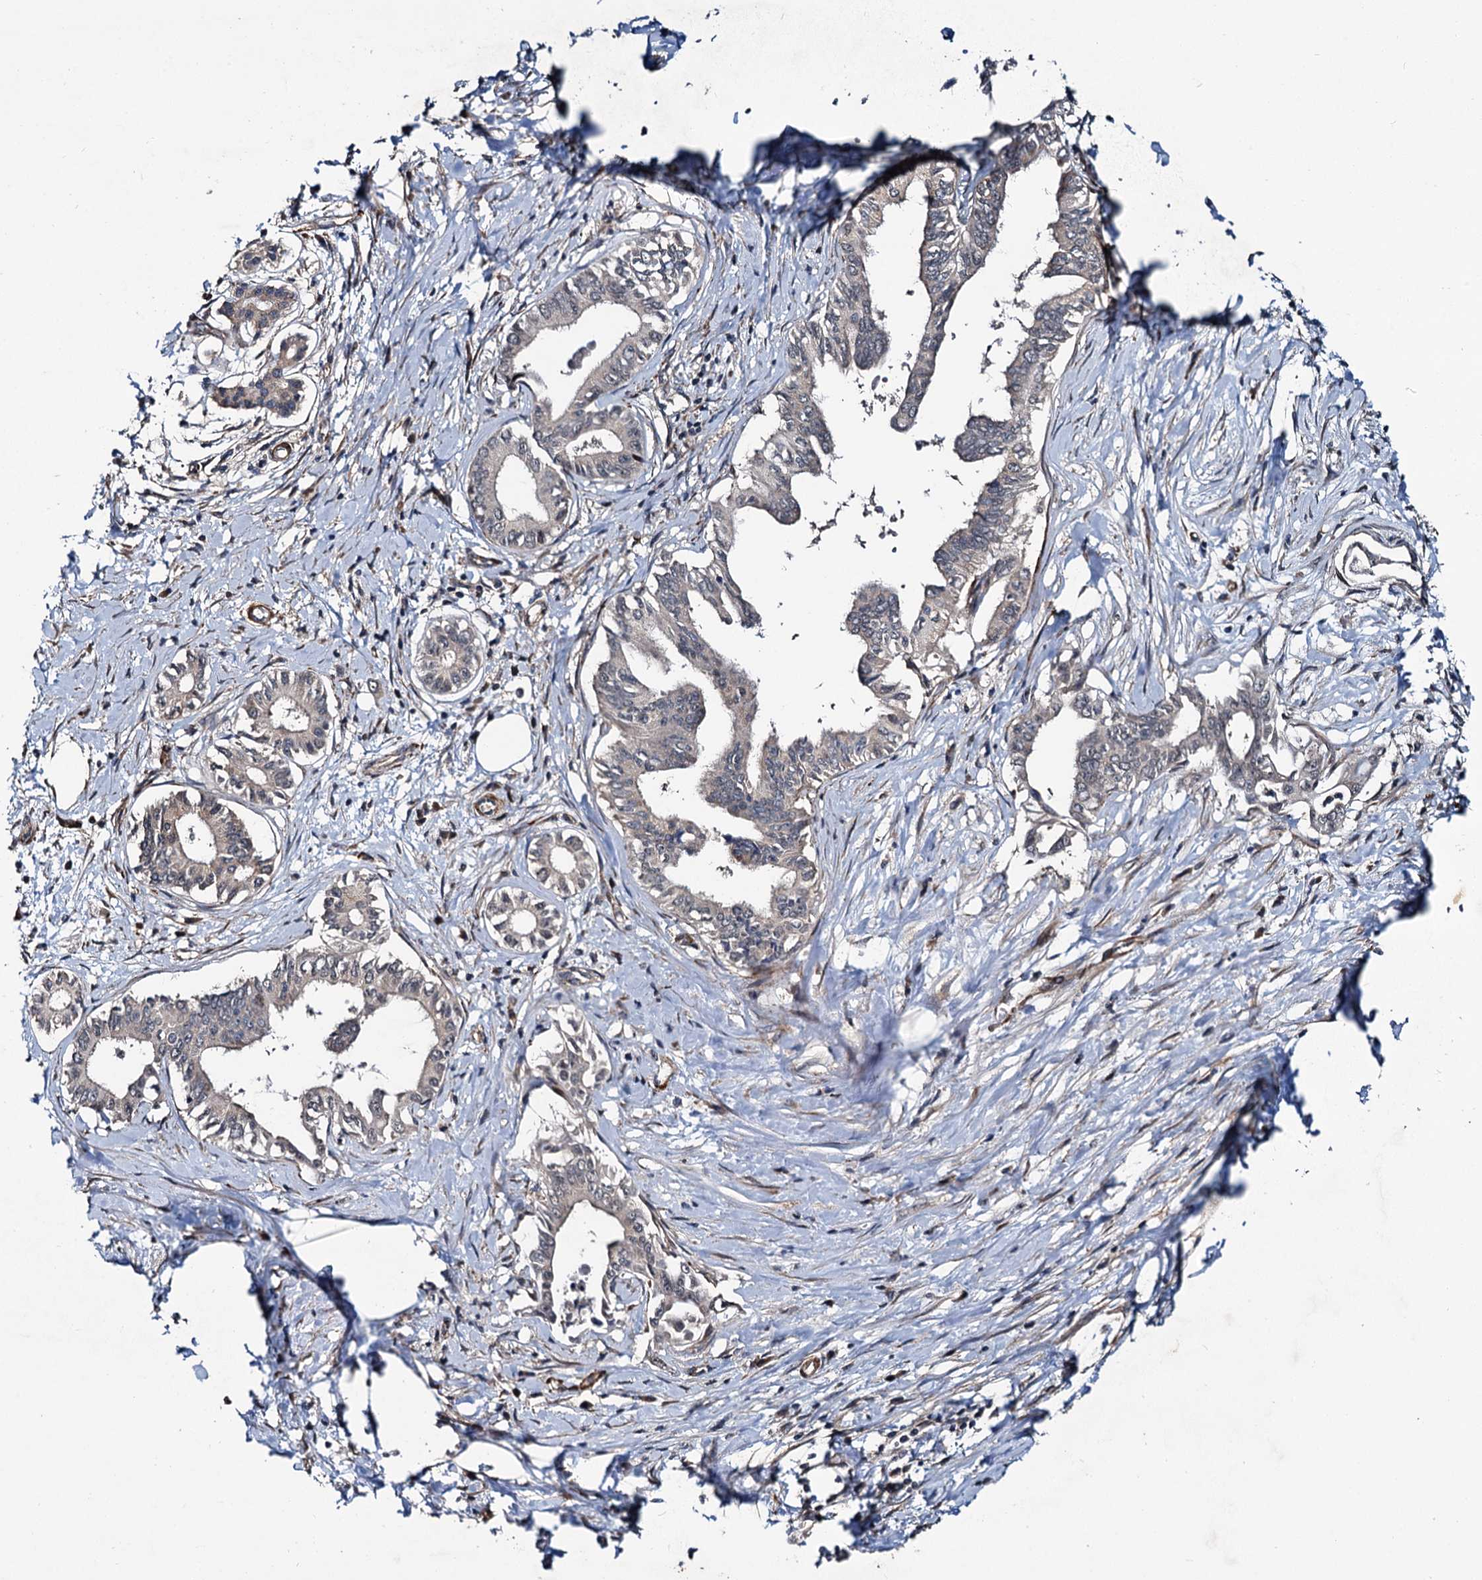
{"staining": {"intensity": "negative", "quantity": "none", "location": "none"}, "tissue": "pancreatic cancer", "cell_type": "Tumor cells", "image_type": "cancer", "snomed": [{"axis": "morphology", "description": "Adenocarcinoma, NOS"}, {"axis": "topography", "description": "Pancreas"}], "caption": "This is a photomicrograph of immunohistochemistry staining of pancreatic cancer (adenocarcinoma), which shows no expression in tumor cells.", "gene": "ARHGAP42", "patient": {"sex": "female", "age": 77}}